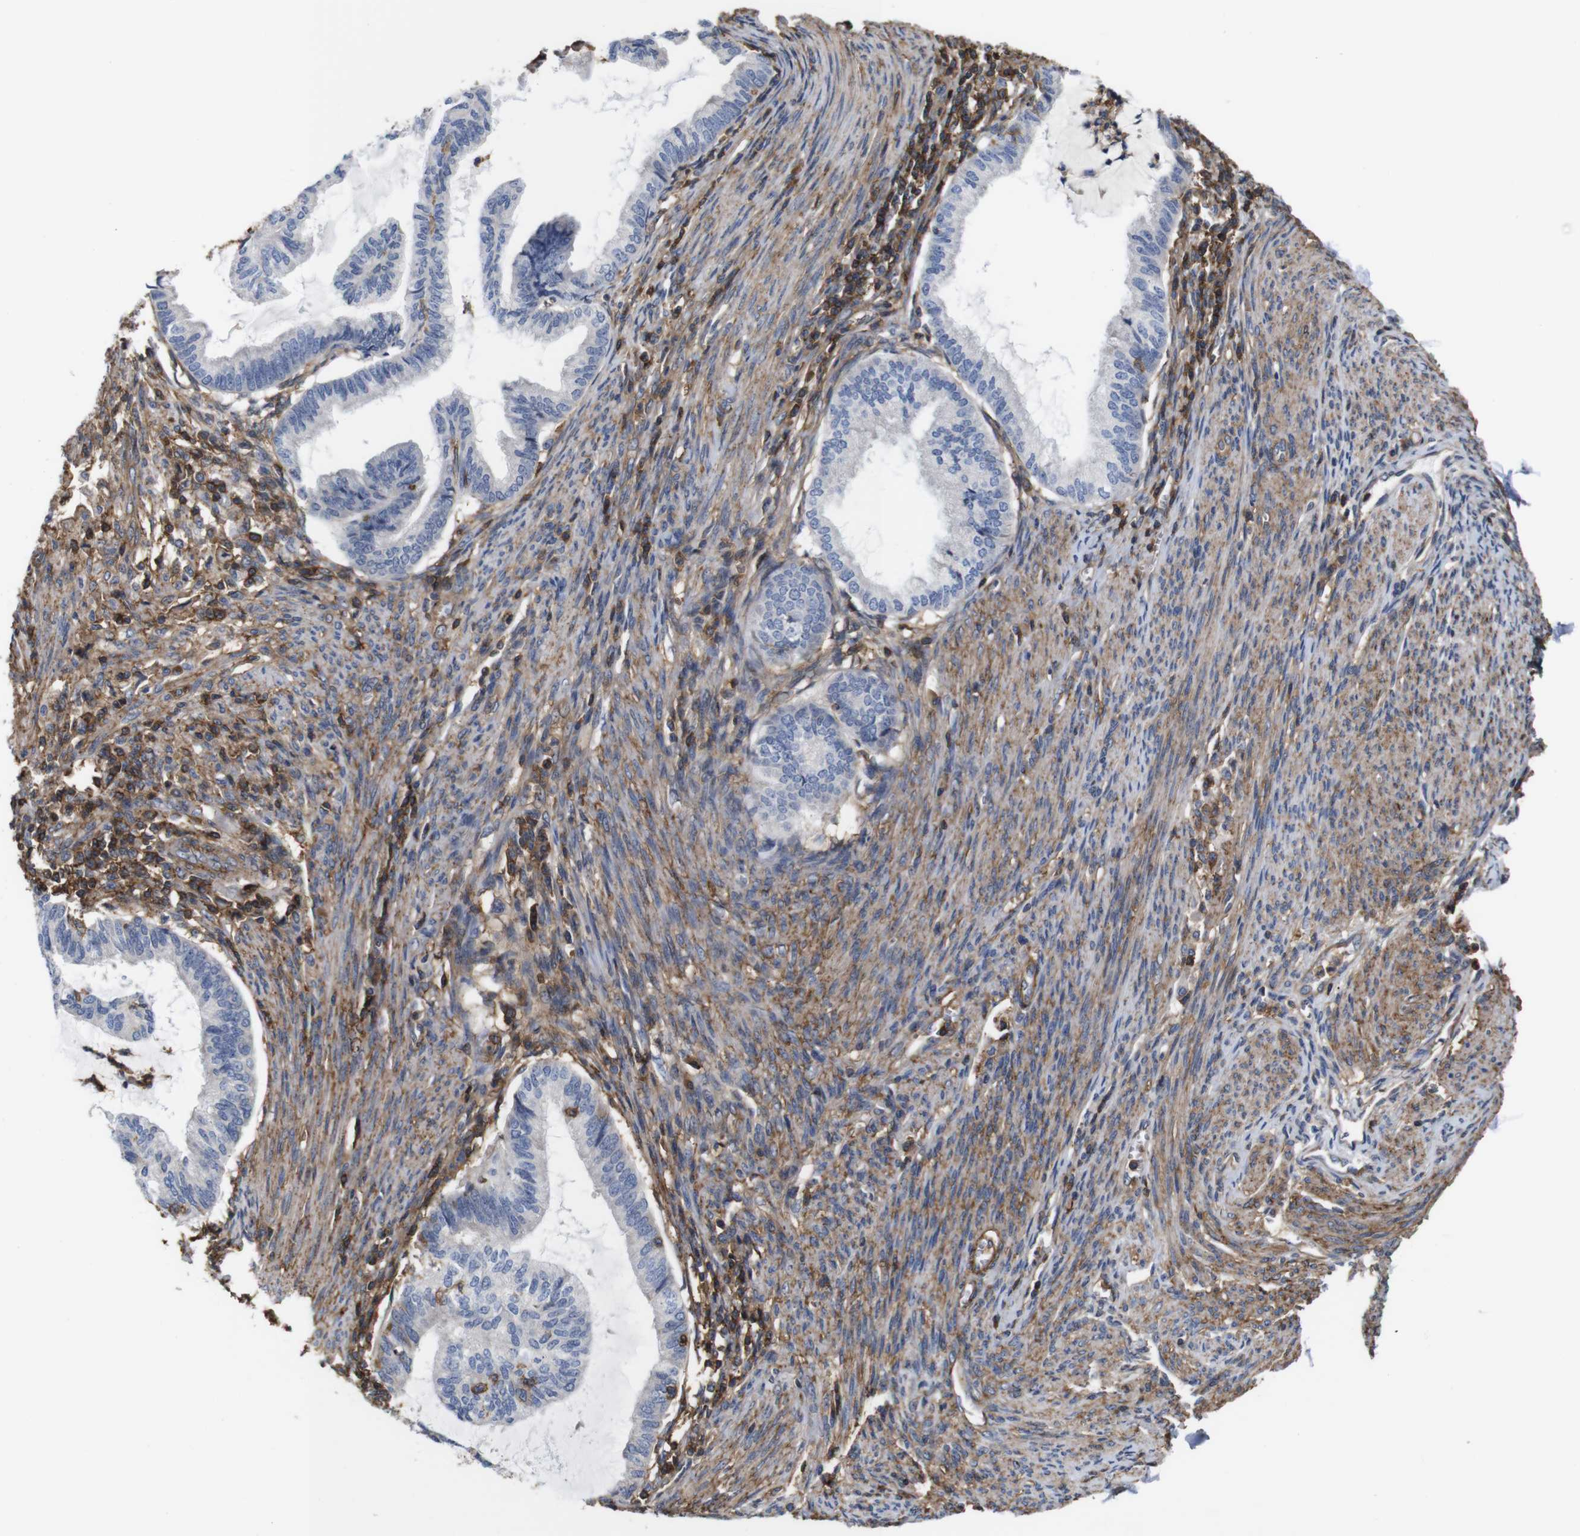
{"staining": {"intensity": "negative", "quantity": "none", "location": "none"}, "tissue": "cervical cancer", "cell_type": "Tumor cells", "image_type": "cancer", "snomed": [{"axis": "morphology", "description": "Normal tissue, NOS"}, {"axis": "morphology", "description": "Adenocarcinoma, NOS"}, {"axis": "topography", "description": "Cervix"}, {"axis": "topography", "description": "Endometrium"}], "caption": "This is an immunohistochemistry (IHC) image of human cervical cancer (adenocarcinoma). There is no expression in tumor cells.", "gene": "PI4KA", "patient": {"sex": "female", "age": 86}}